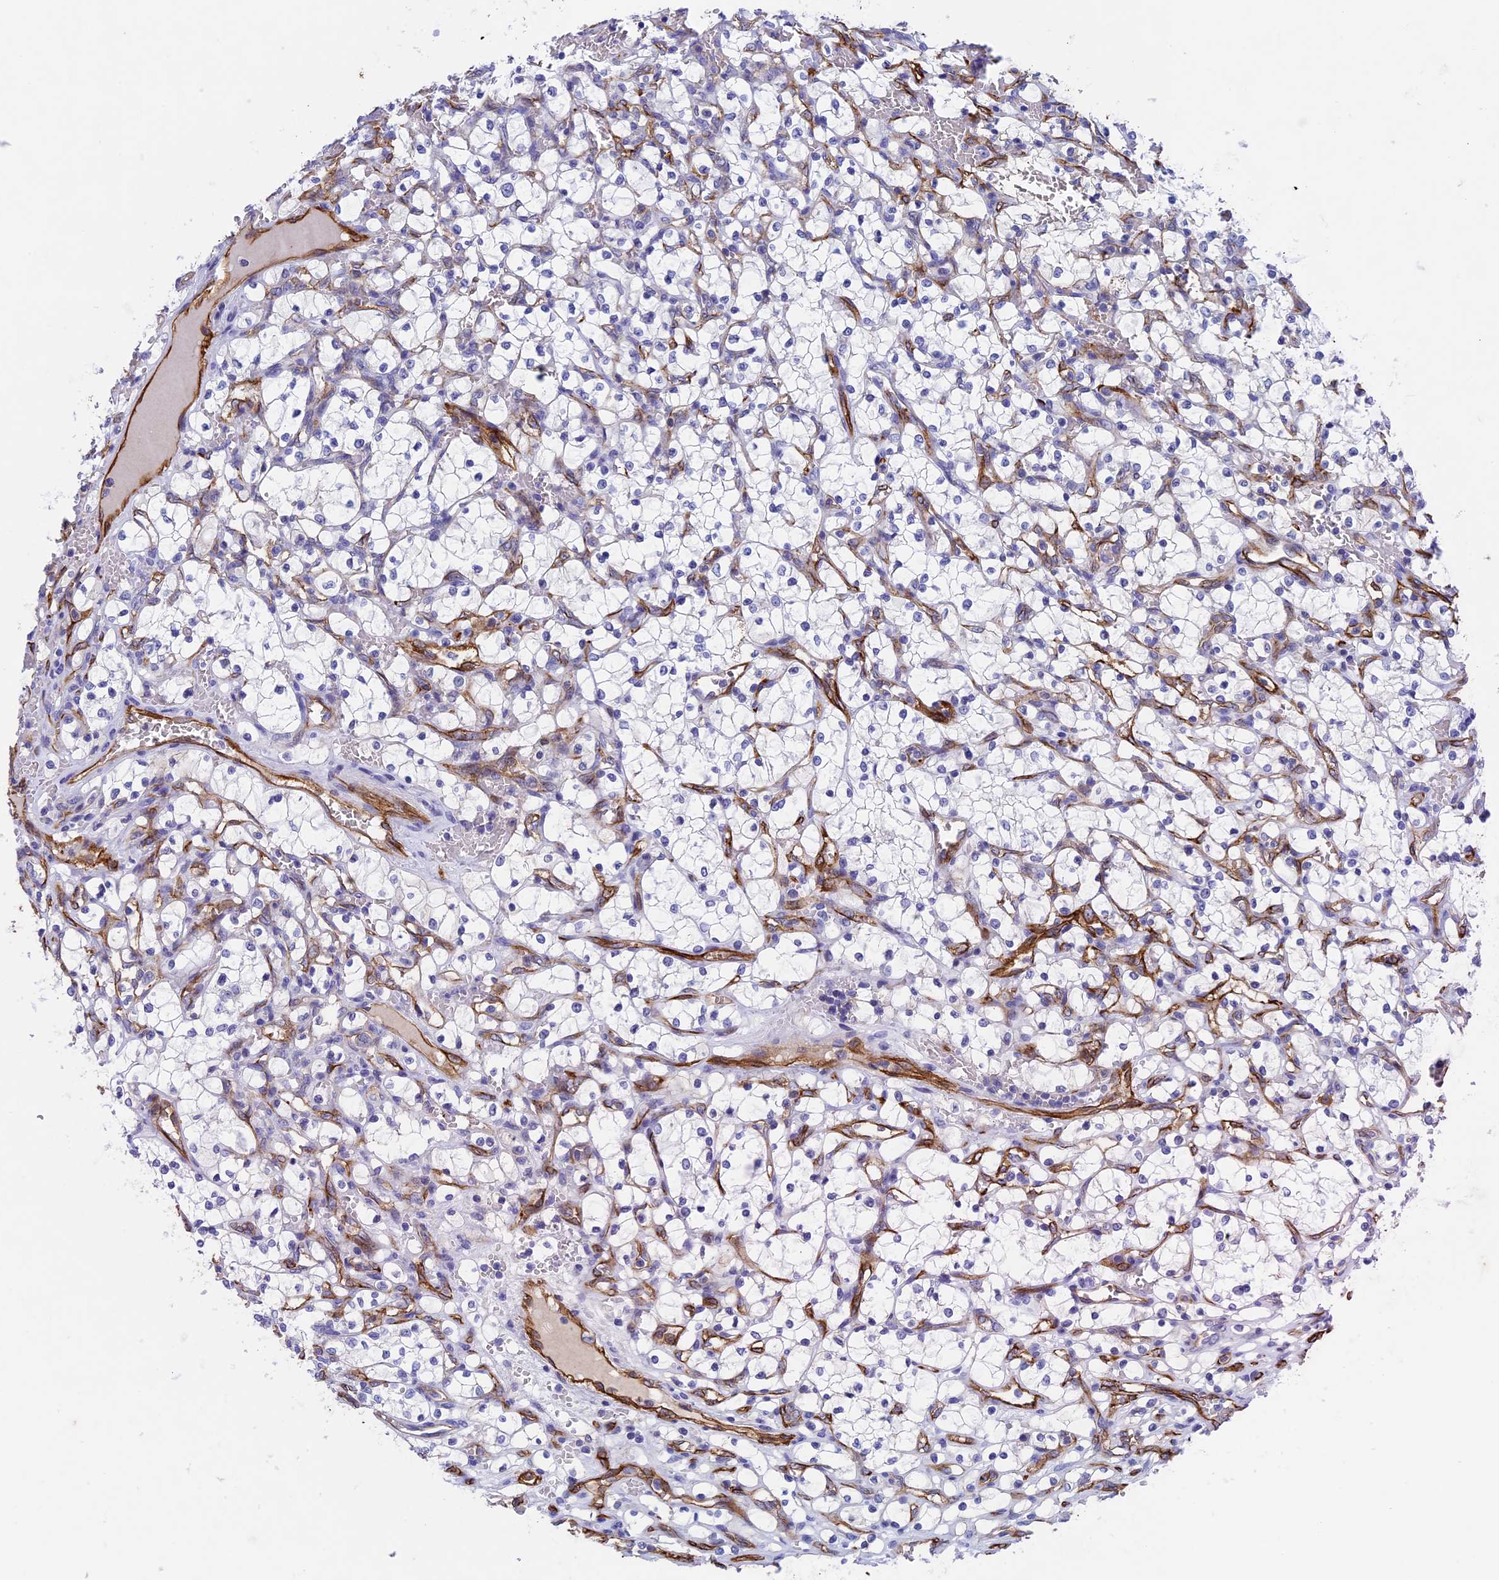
{"staining": {"intensity": "negative", "quantity": "none", "location": "none"}, "tissue": "renal cancer", "cell_type": "Tumor cells", "image_type": "cancer", "snomed": [{"axis": "morphology", "description": "Adenocarcinoma, NOS"}, {"axis": "topography", "description": "Kidney"}], "caption": "Tumor cells show no significant positivity in adenocarcinoma (renal).", "gene": "INSYN1", "patient": {"sex": "female", "age": 69}}